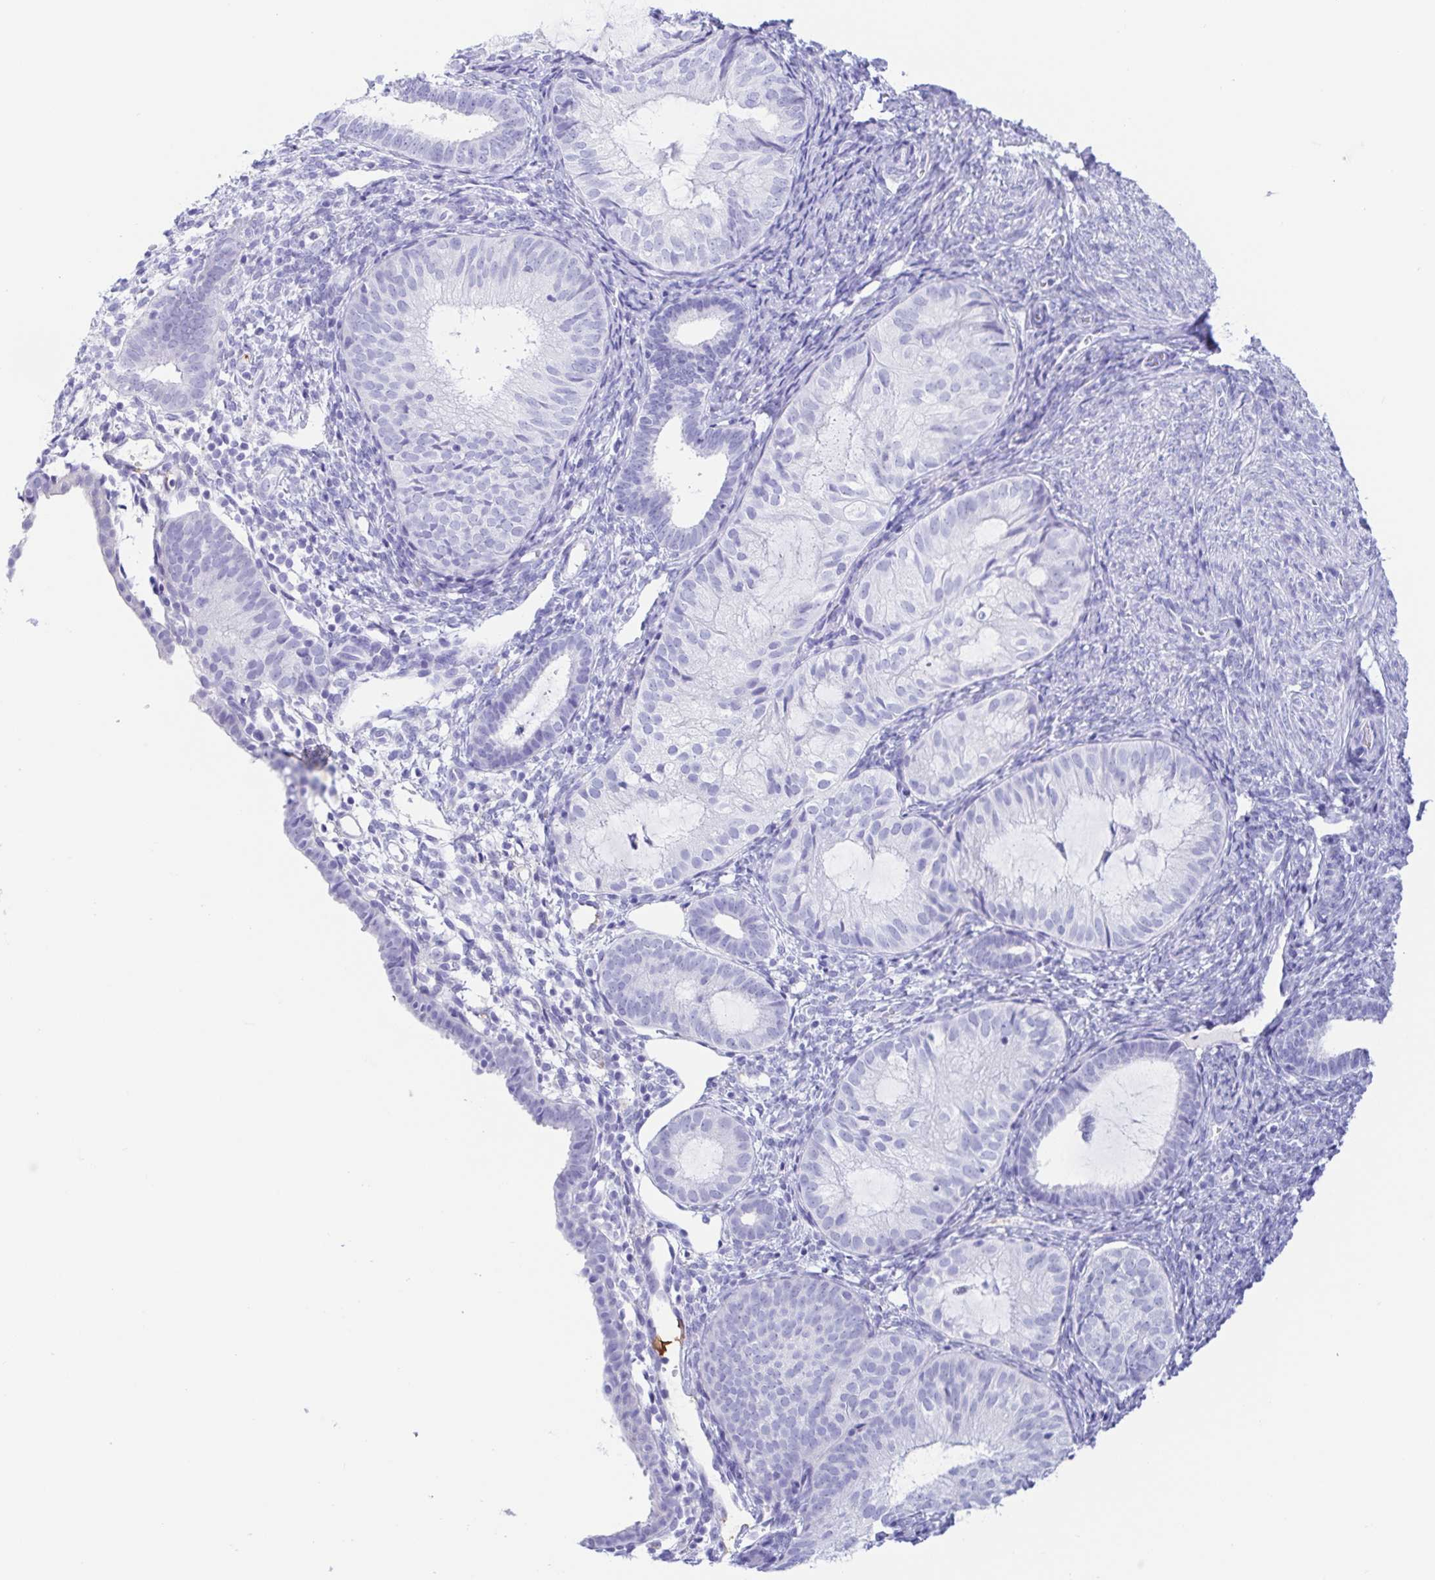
{"staining": {"intensity": "negative", "quantity": "none", "location": "none"}, "tissue": "endometrial cancer", "cell_type": "Tumor cells", "image_type": "cancer", "snomed": [{"axis": "morphology", "description": "Normal tissue, NOS"}, {"axis": "morphology", "description": "Adenocarcinoma, NOS"}, {"axis": "topography", "description": "Smooth muscle"}, {"axis": "topography", "description": "Endometrium"}, {"axis": "topography", "description": "Myometrium, NOS"}], "caption": "An image of human endometrial adenocarcinoma is negative for staining in tumor cells.", "gene": "GKN1", "patient": {"sex": "female", "age": 81}}